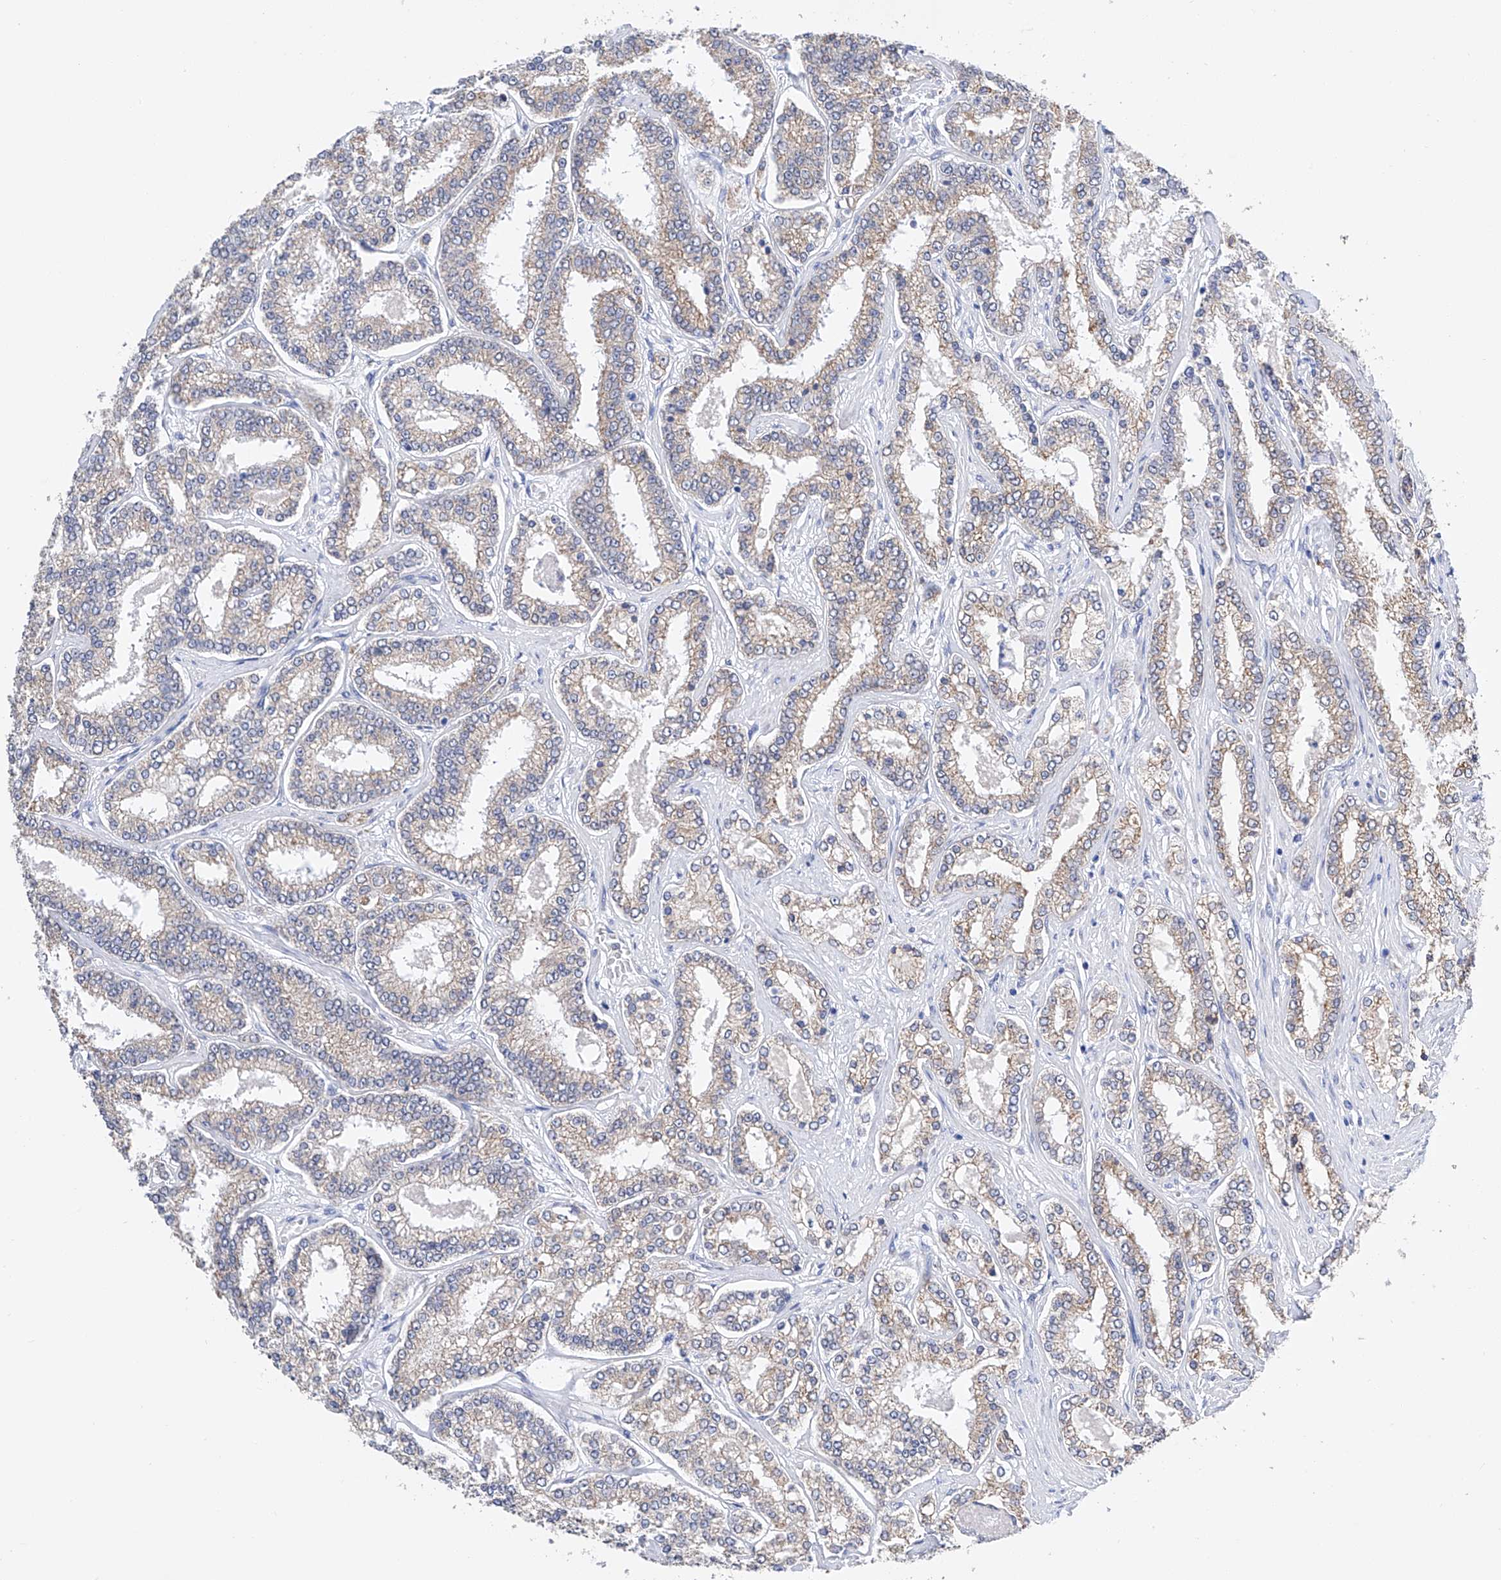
{"staining": {"intensity": "weak", "quantity": "<25%", "location": "cytoplasmic/membranous"}, "tissue": "prostate cancer", "cell_type": "Tumor cells", "image_type": "cancer", "snomed": [{"axis": "morphology", "description": "Normal tissue, NOS"}, {"axis": "morphology", "description": "Adenocarcinoma, High grade"}, {"axis": "topography", "description": "Prostate"}], "caption": "An image of prostate cancer stained for a protein shows no brown staining in tumor cells. (Stains: DAB (3,3'-diaminobenzidine) IHC with hematoxylin counter stain, Microscopy: brightfield microscopy at high magnification).", "gene": "PDIA5", "patient": {"sex": "male", "age": 83}}